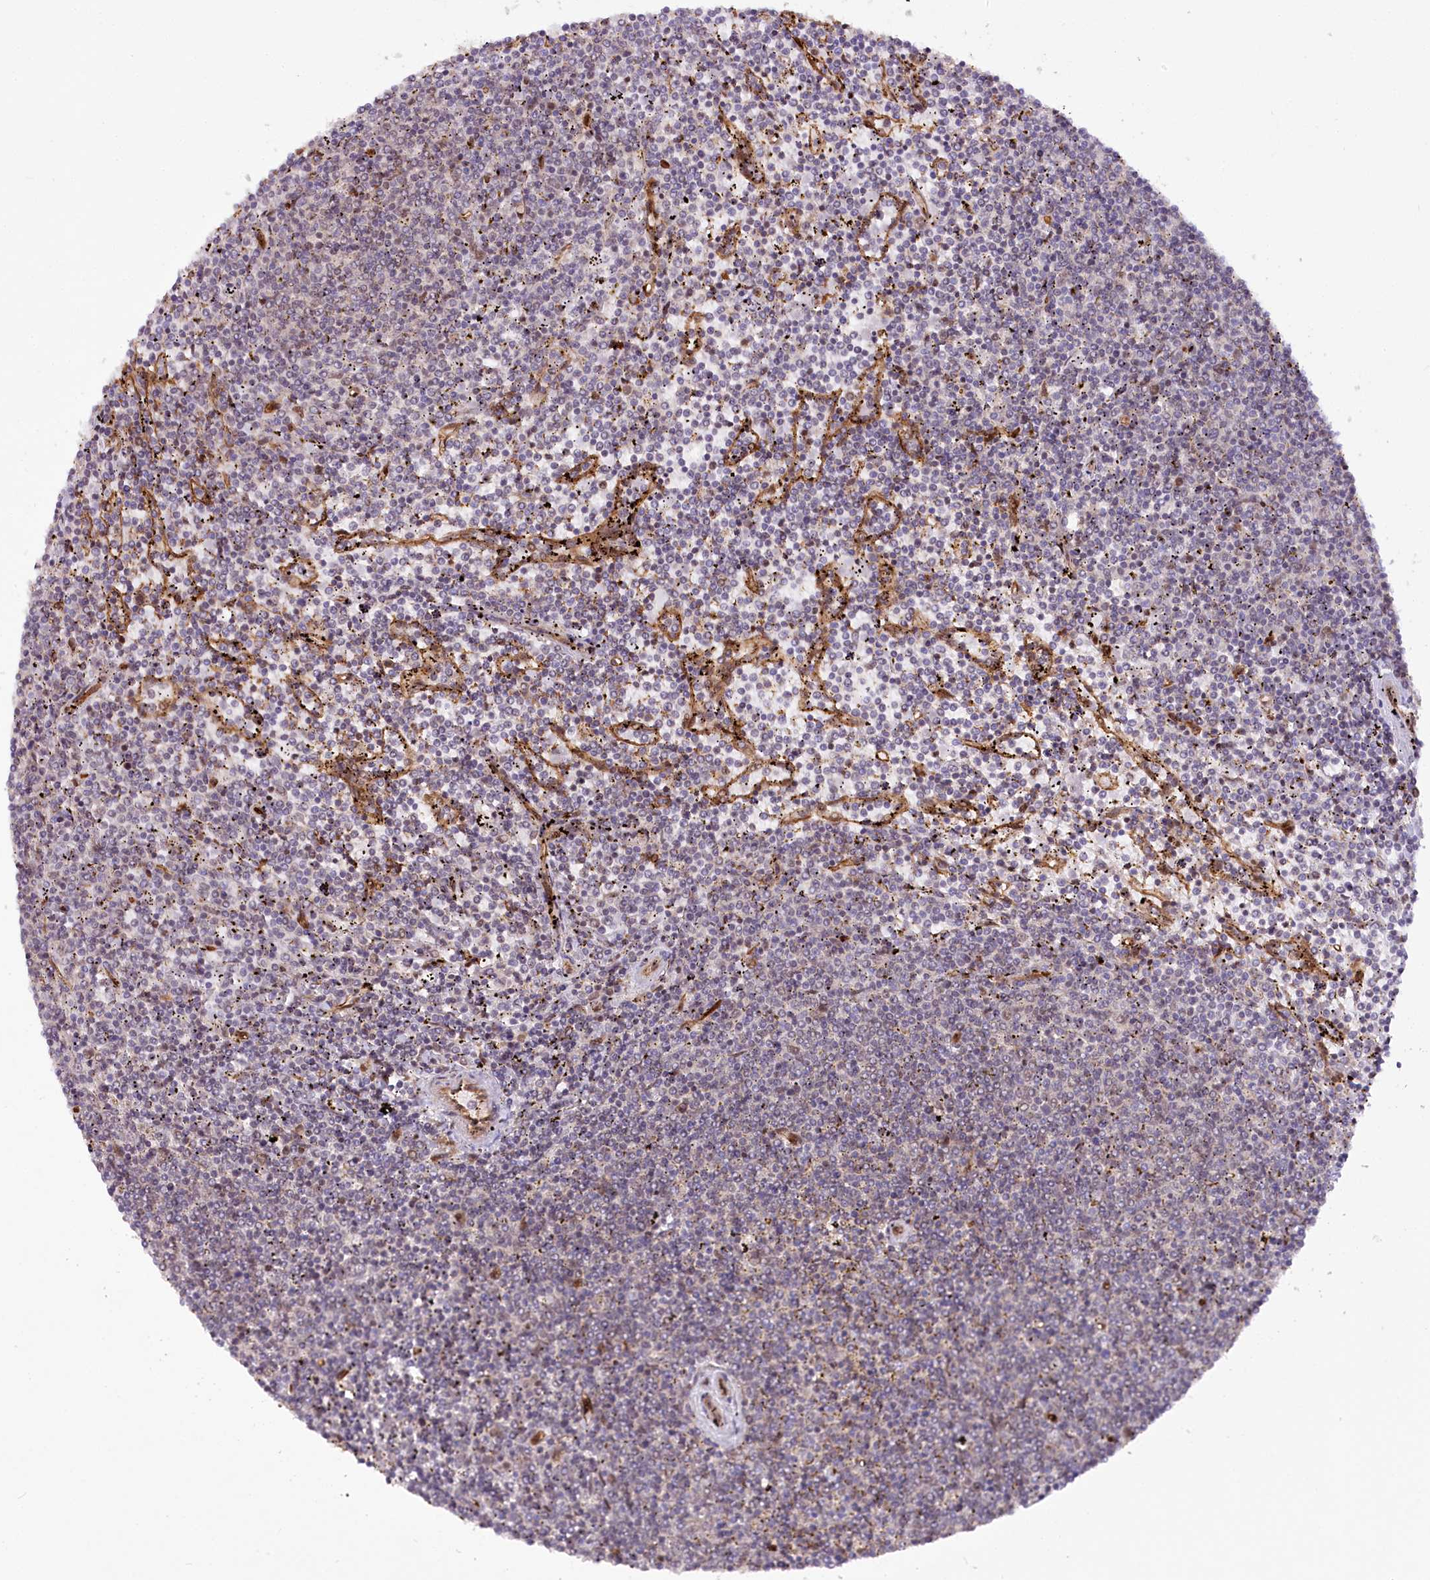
{"staining": {"intensity": "negative", "quantity": "none", "location": "none"}, "tissue": "lymphoma", "cell_type": "Tumor cells", "image_type": "cancer", "snomed": [{"axis": "morphology", "description": "Malignant lymphoma, non-Hodgkin's type, Low grade"}, {"axis": "topography", "description": "Spleen"}], "caption": "Protein analysis of lymphoma displays no significant expression in tumor cells.", "gene": "COPG1", "patient": {"sex": "female", "age": 50}}